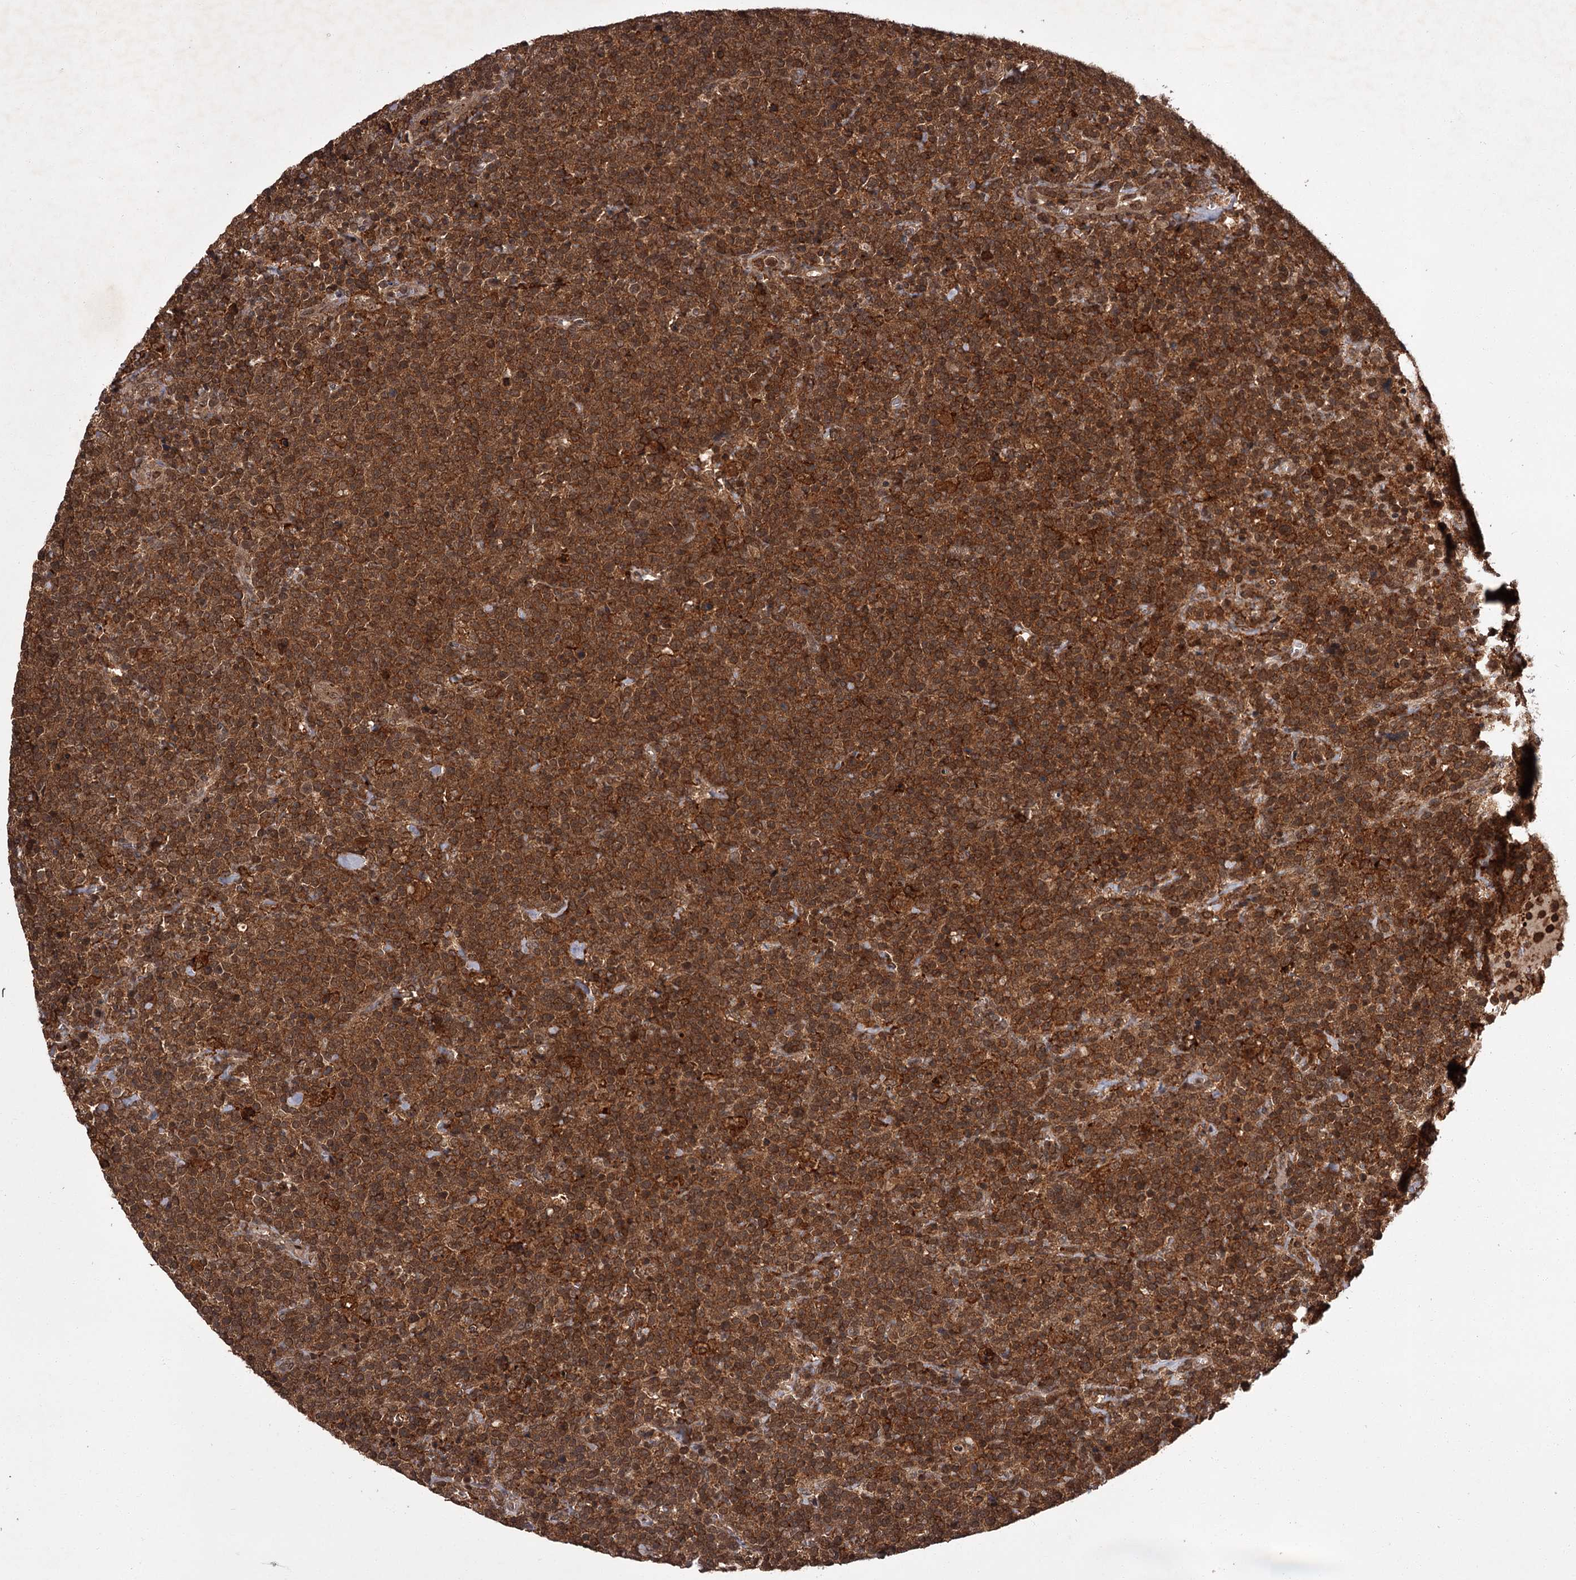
{"staining": {"intensity": "strong", "quantity": ">75%", "location": "cytoplasmic/membranous,nuclear"}, "tissue": "lymphoma", "cell_type": "Tumor cells", "image_type": "cancer", "snomed": [{"axis": "morphology", "description": "Malignant lymphoma, non-Hodgkin's type, High grade"}, {"axis": "topography", "description": "Lymph node"}], "caption": "Lymphoma stained with a brown dye exhibits strong cytoplasmic/membranous and nuclear positive staining in approximately >75% of tumor cells.", "gene": "TBC1D23", "patient": {"sex": "male", "age": 61}}